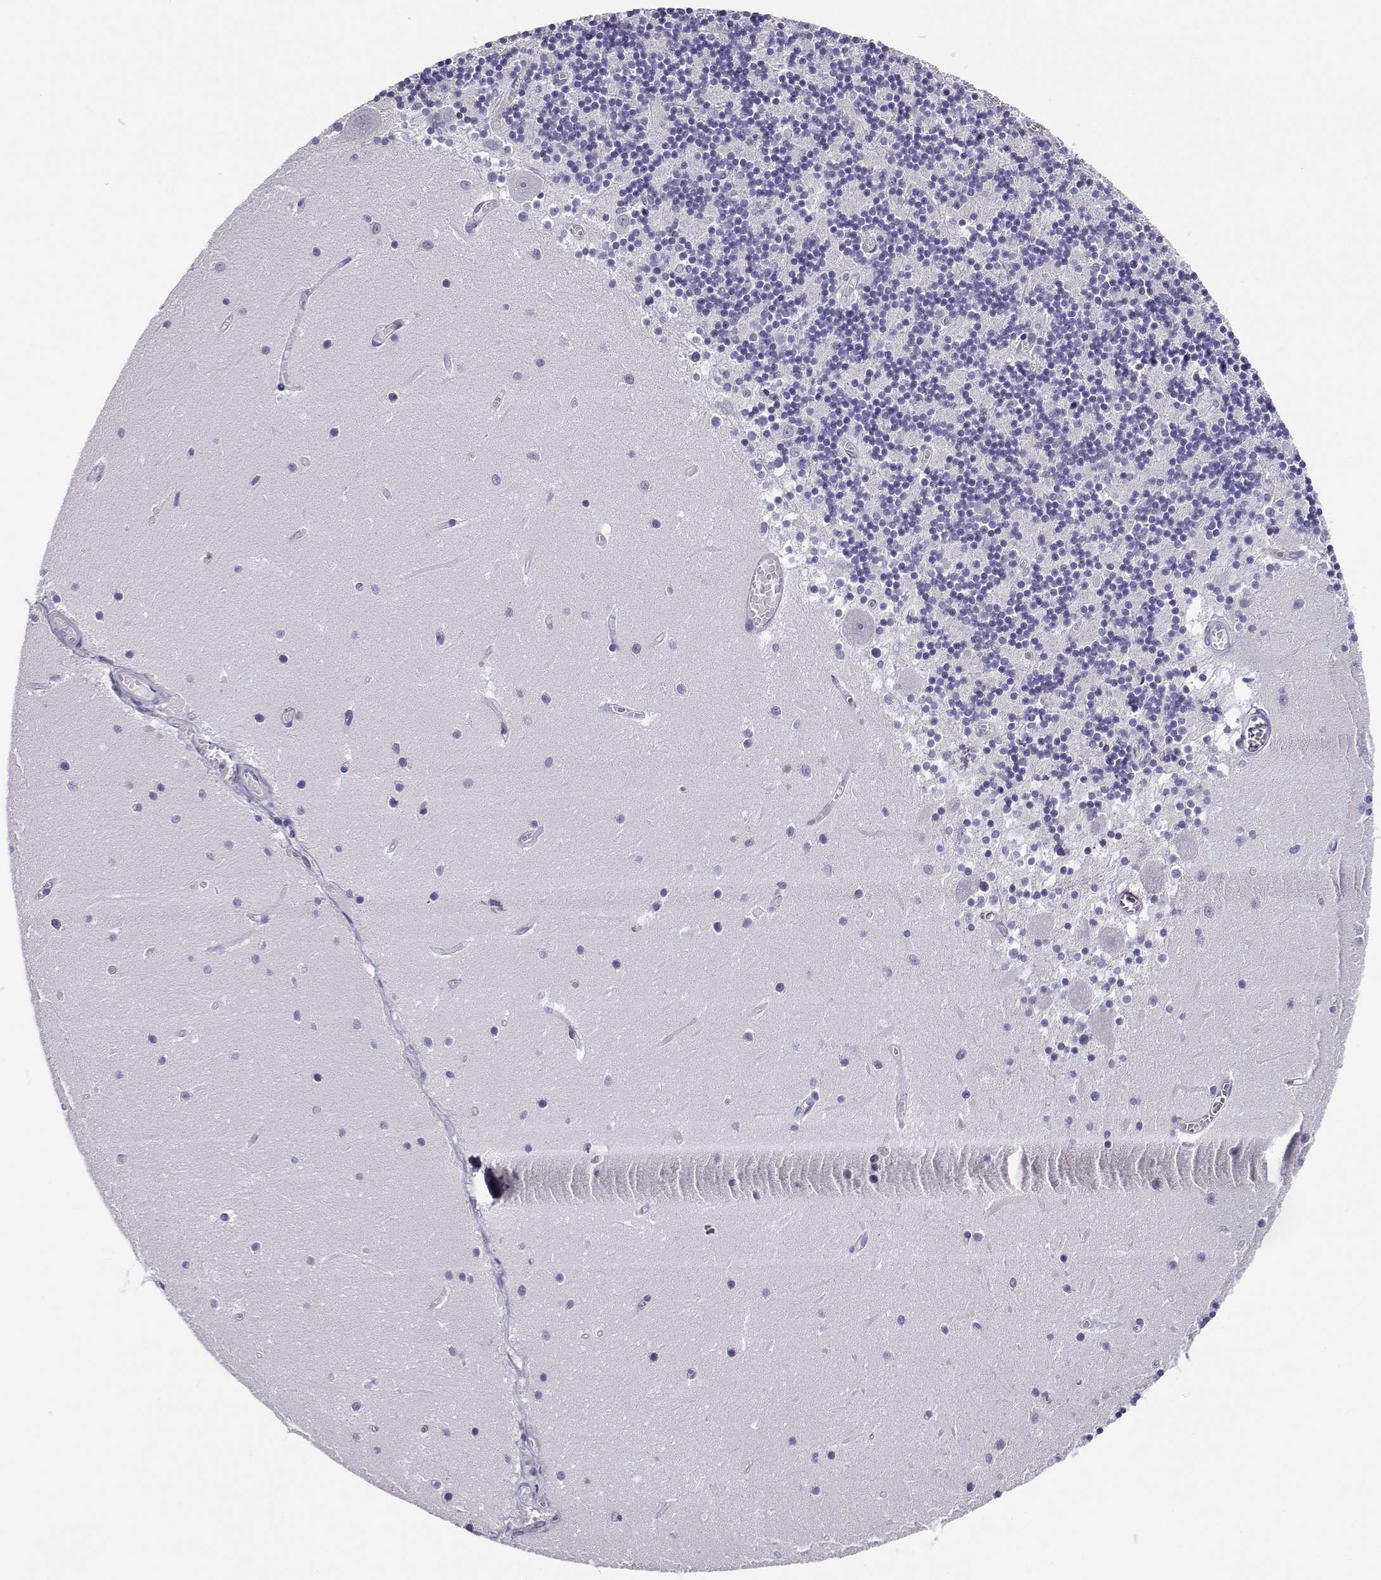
{"staining": {"intensity": "negative", "quantity": "none", "location": "none"}, "tissue": "cerebellum", "cell_type": "Cells in granular layer", "image_type": "normal", "snomed": [{"axis": "morphology", "description": "Normal tissue, NOS"}, {"axis": "topography", "description": "Cerebellum"}], "caption": "Cells in granular layer show no significant protein staining in benign cerebellum. The staining was performed using DAB to visualize the protein expression in brown, while the nuclei were stained in blue with hematoxylin (Magnification: 20x).", "gene": "CABS1", "patient": {"sex": "female", "age": 28}}